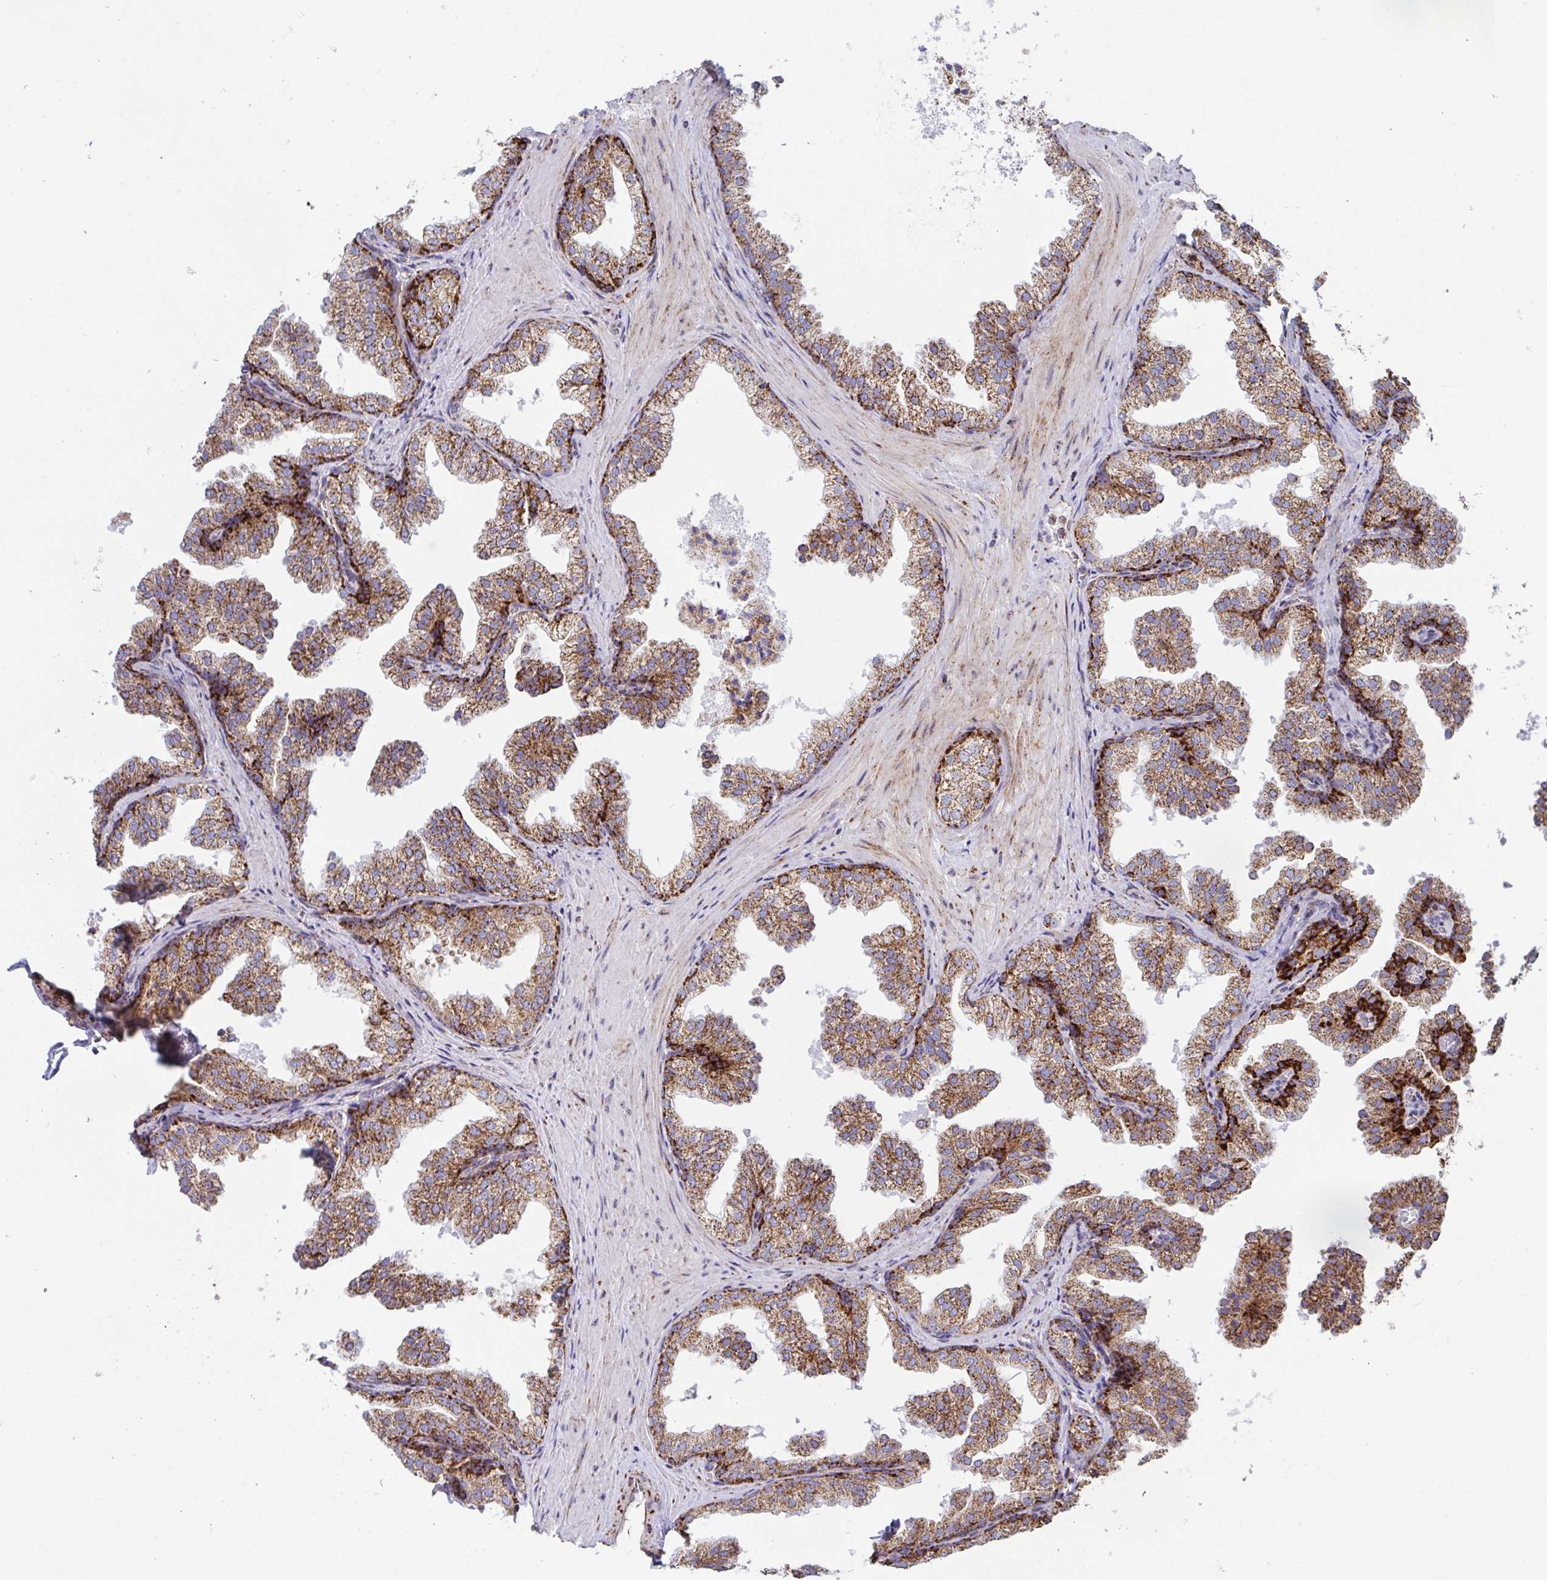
{"staining": {"intensity": "strong", "quantity": ">75%", "location": "cytoplasmic/membranous"}, "tissue": "prostate", "cell_type": "Glandular cells", "image_type": "normal", "snomed": [{"axis": "morphology", "description": "Normal tissue, NOS"}, {"axis": "topography", "description": "Prostate"}], "caption": "Immunohistochemical staining of normal prostate exhibits >75% levels of strong cytoplasmic/membranous protein expression in about >75% of glandular cells.", "gene": "ATP5MJ", "patient": {"sex": "male", "age": 37}}